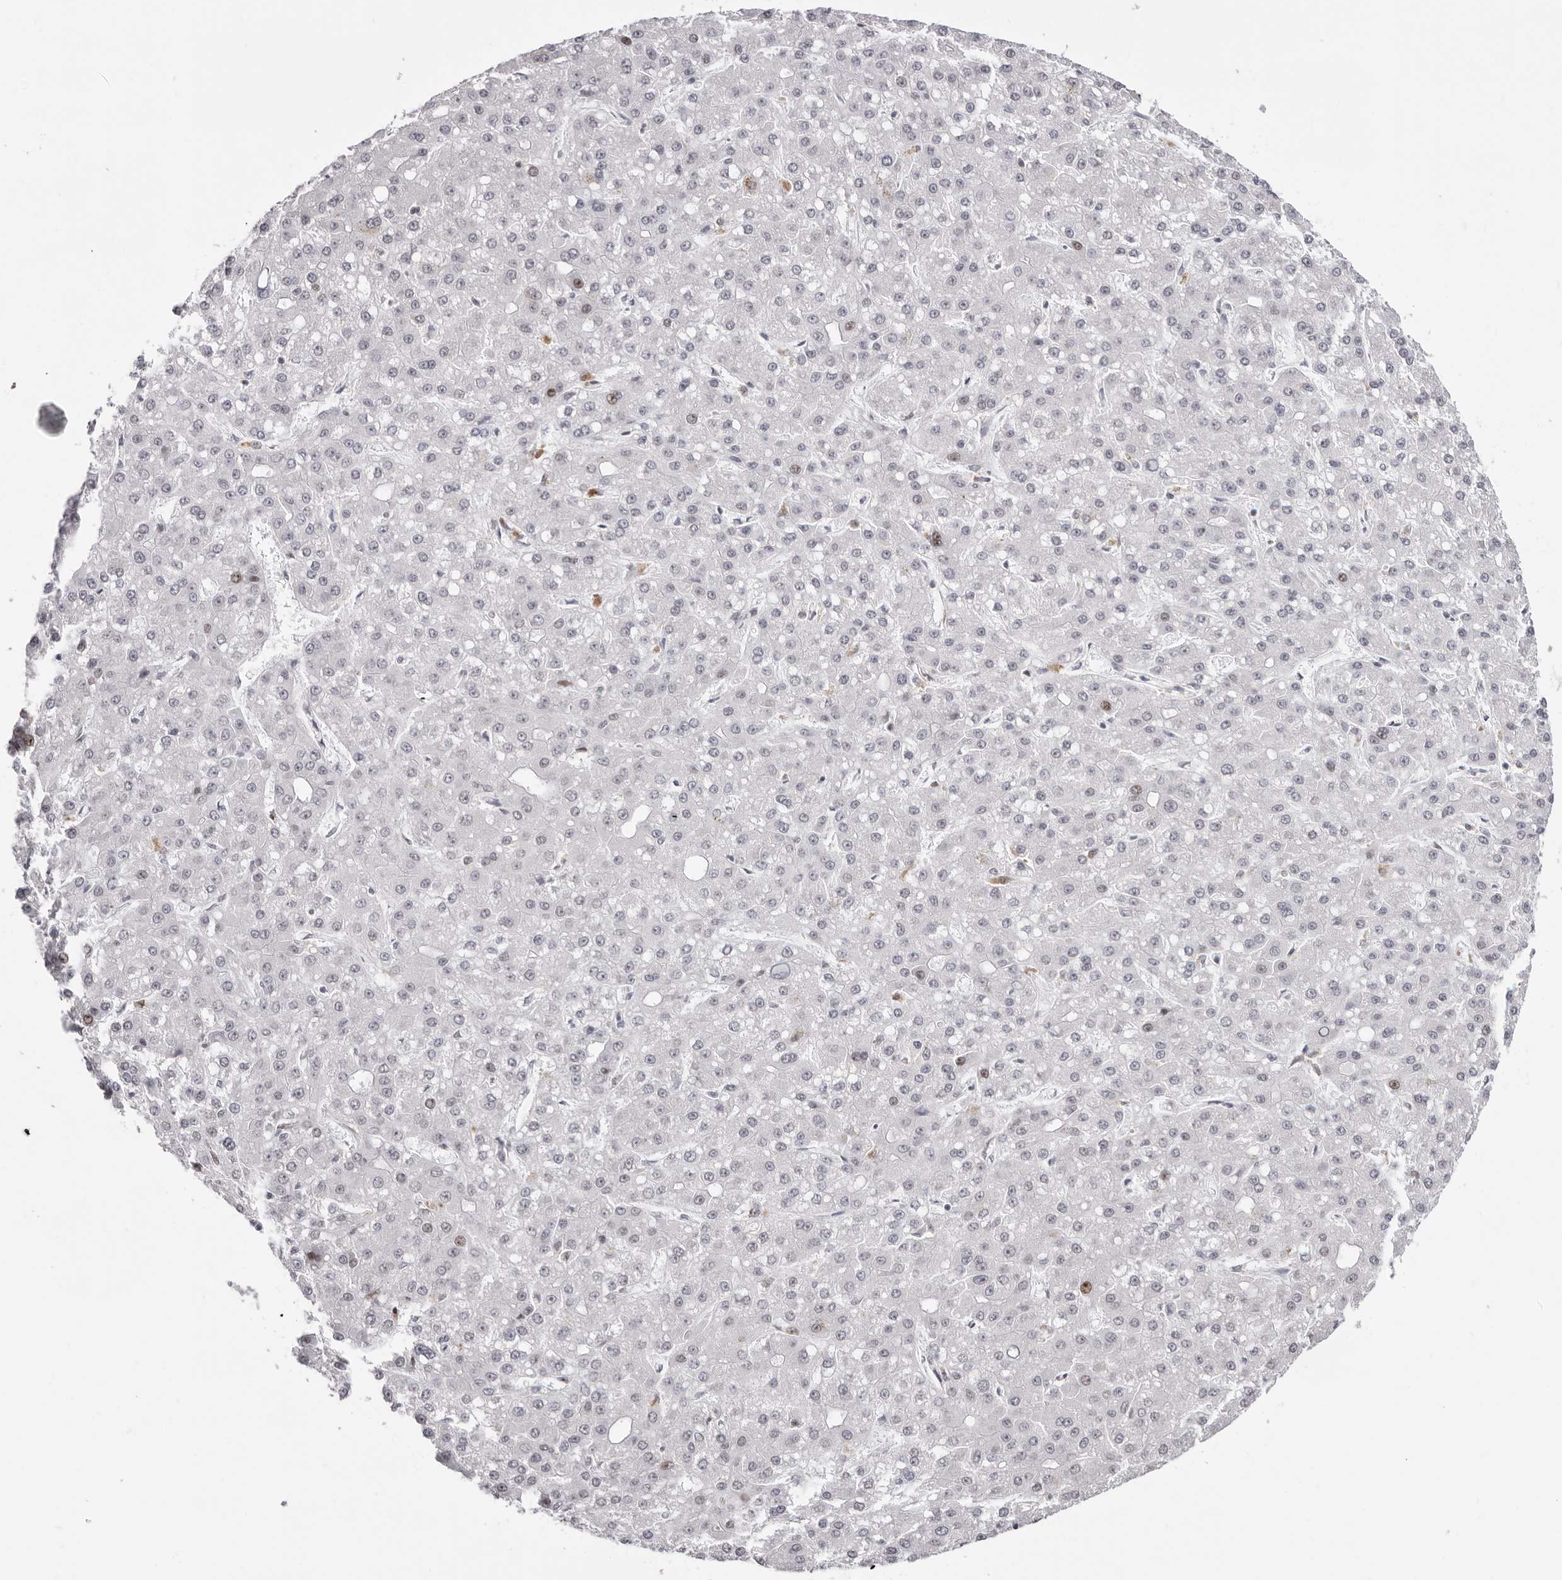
{"staining": {"intensity": "negative", "quantity": "none", "location": "none"}, "tissue": "liver cancer", "cell_type": "Tumor cells", "image_type": "cancer", "snomed": [{"axis": "morphology", "description": "Carcinoma, Hepatocellular, NOS"}, {"axis": "topography", "description": "Liver"}], "caption": "Liver cancer (hepatocellular carcinoma) was stained to show a protein in brown. There is no significant expression in tumor cells.", "gene": "NTPCR", "patient": {"sex": "male", "age": 67}}